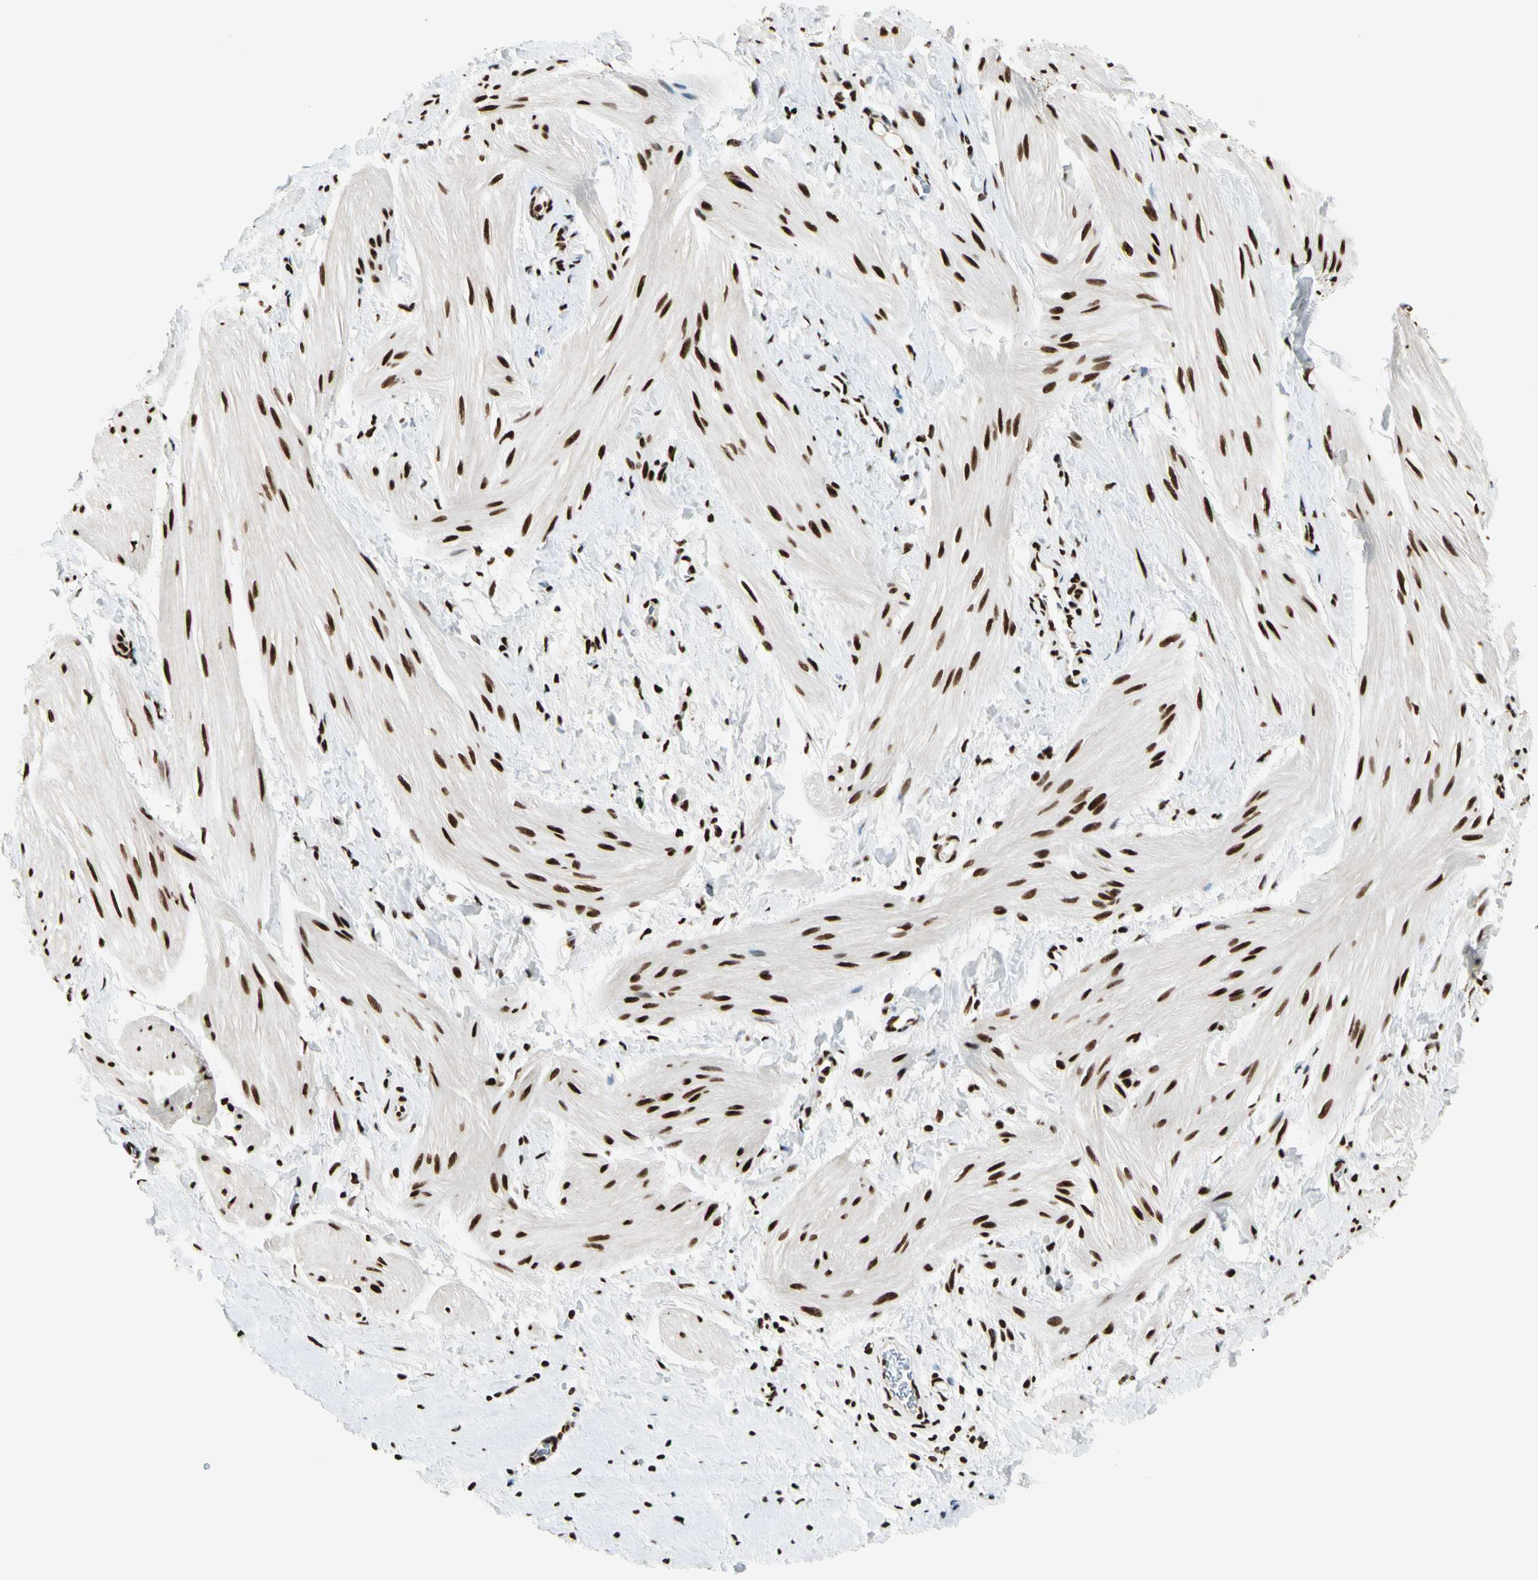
{"staining": {"intensity": "strong", "quantity": ">75%", "location": "nuclear"}, "tissue": "smooth muscle", "cell_type": "Smooth muscle cells", "image_type": "normal", "snomed": [{"axis": "morphology", "description": "Normal tissue, NOS"}, {"axis": "topography", "description": "Smooth muscle"}], "caption": "IHC (DAB) staining of benign human smooth muscle displays strong nuclear protein expression in about >75% of smooth muscle cells.", "gene": "CCAR1", "patient": {"sex": "male", "age": 16}}